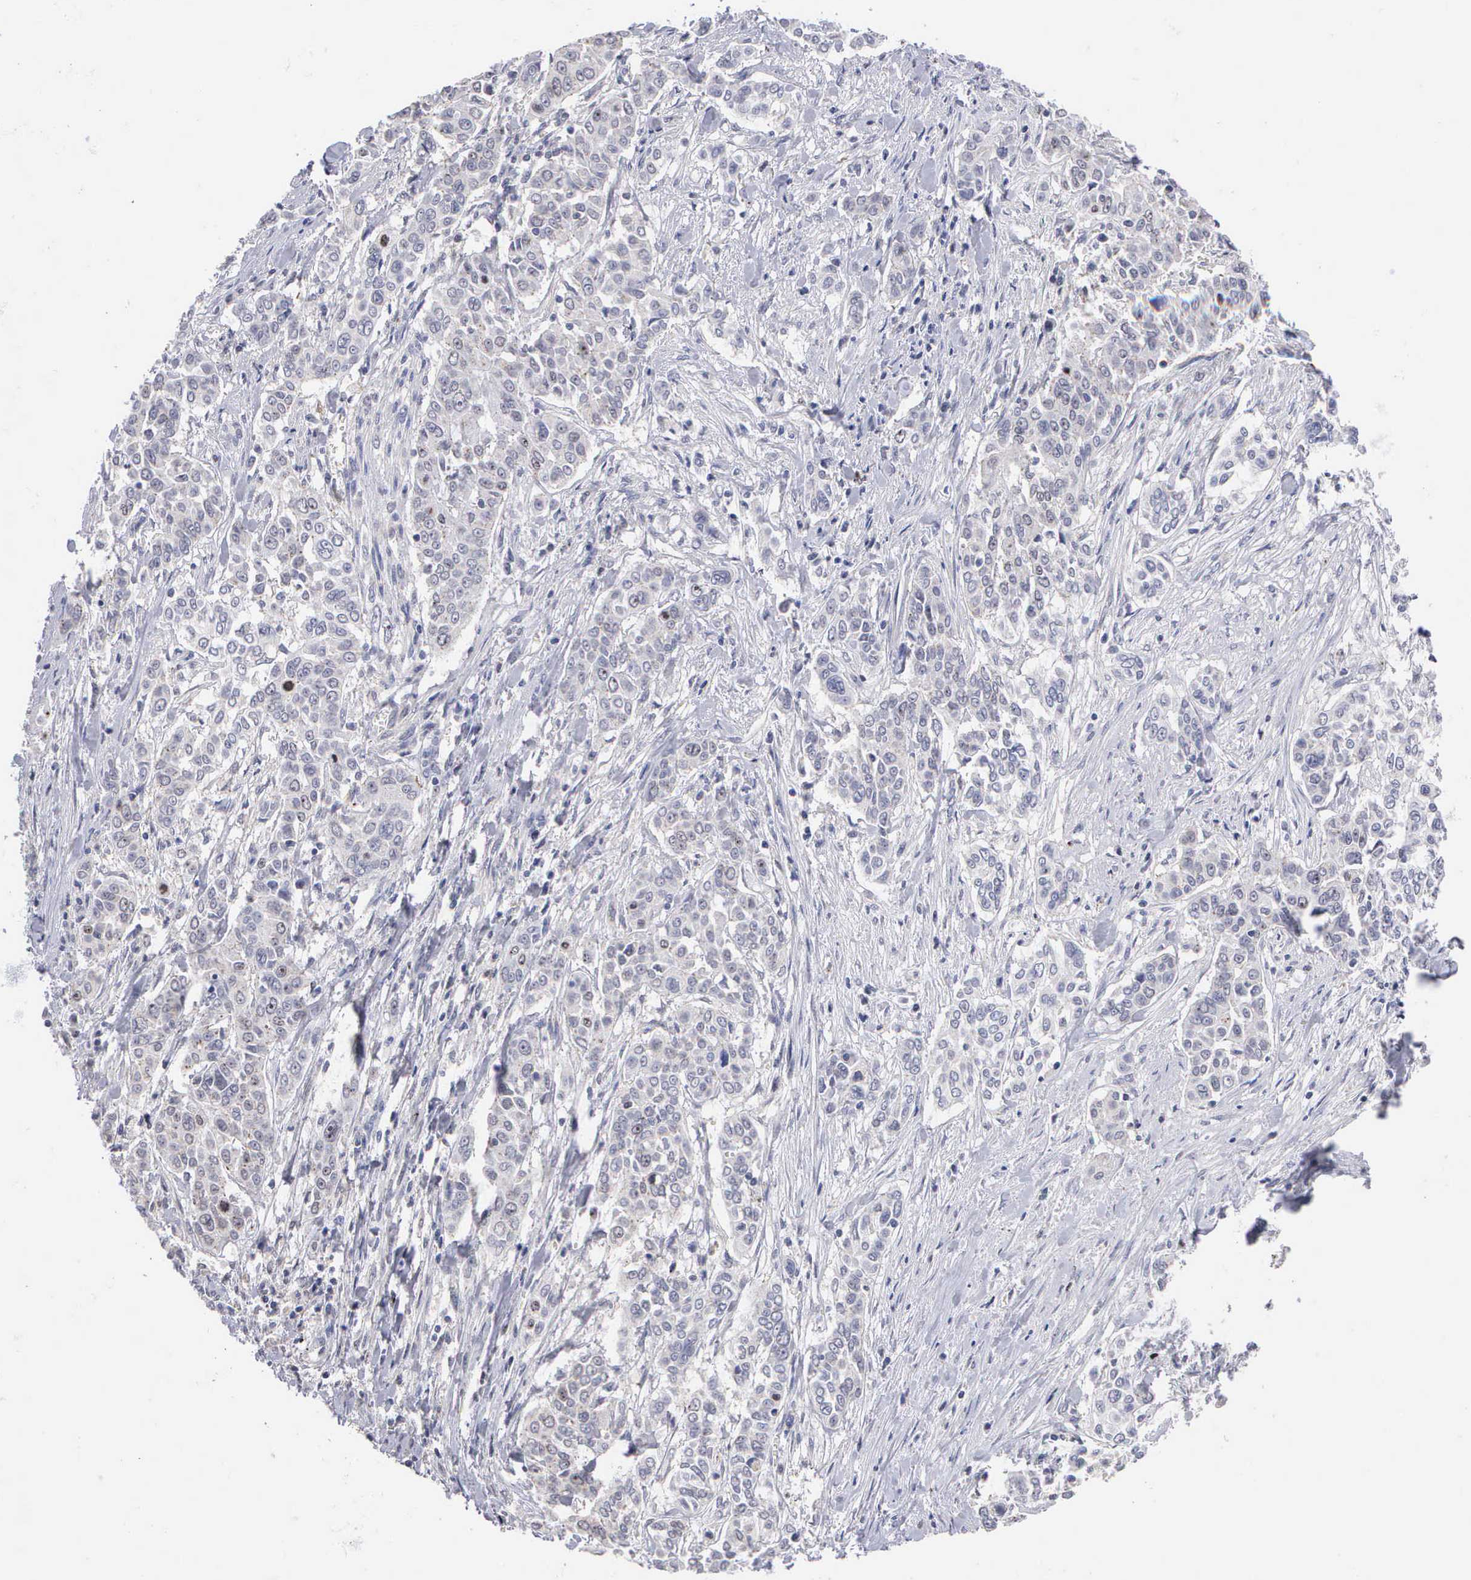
{"staining": {"intensity": "negative", "quantity": "none", "location": "none"}, "tissue": "pancreatic cancer", "cell_type": "Tumor cells", "image_type": "cancer", "snomed": [{"axis": "morphology", "description": "Adenocarcinoma, NOS"}, {"axis": "topography", "description": "Pancreas"}], "caption": "Adenocarcinoma (pancreatic) was stained to show a protein in brown. There is no significant positivity in tumor cells. (DAB (3,3'-diaminobenzidine) immunohistochemistry (IHC), high magnification).", "gene": "KDM6A", "patient": {"sex": "female", "age": 52}}